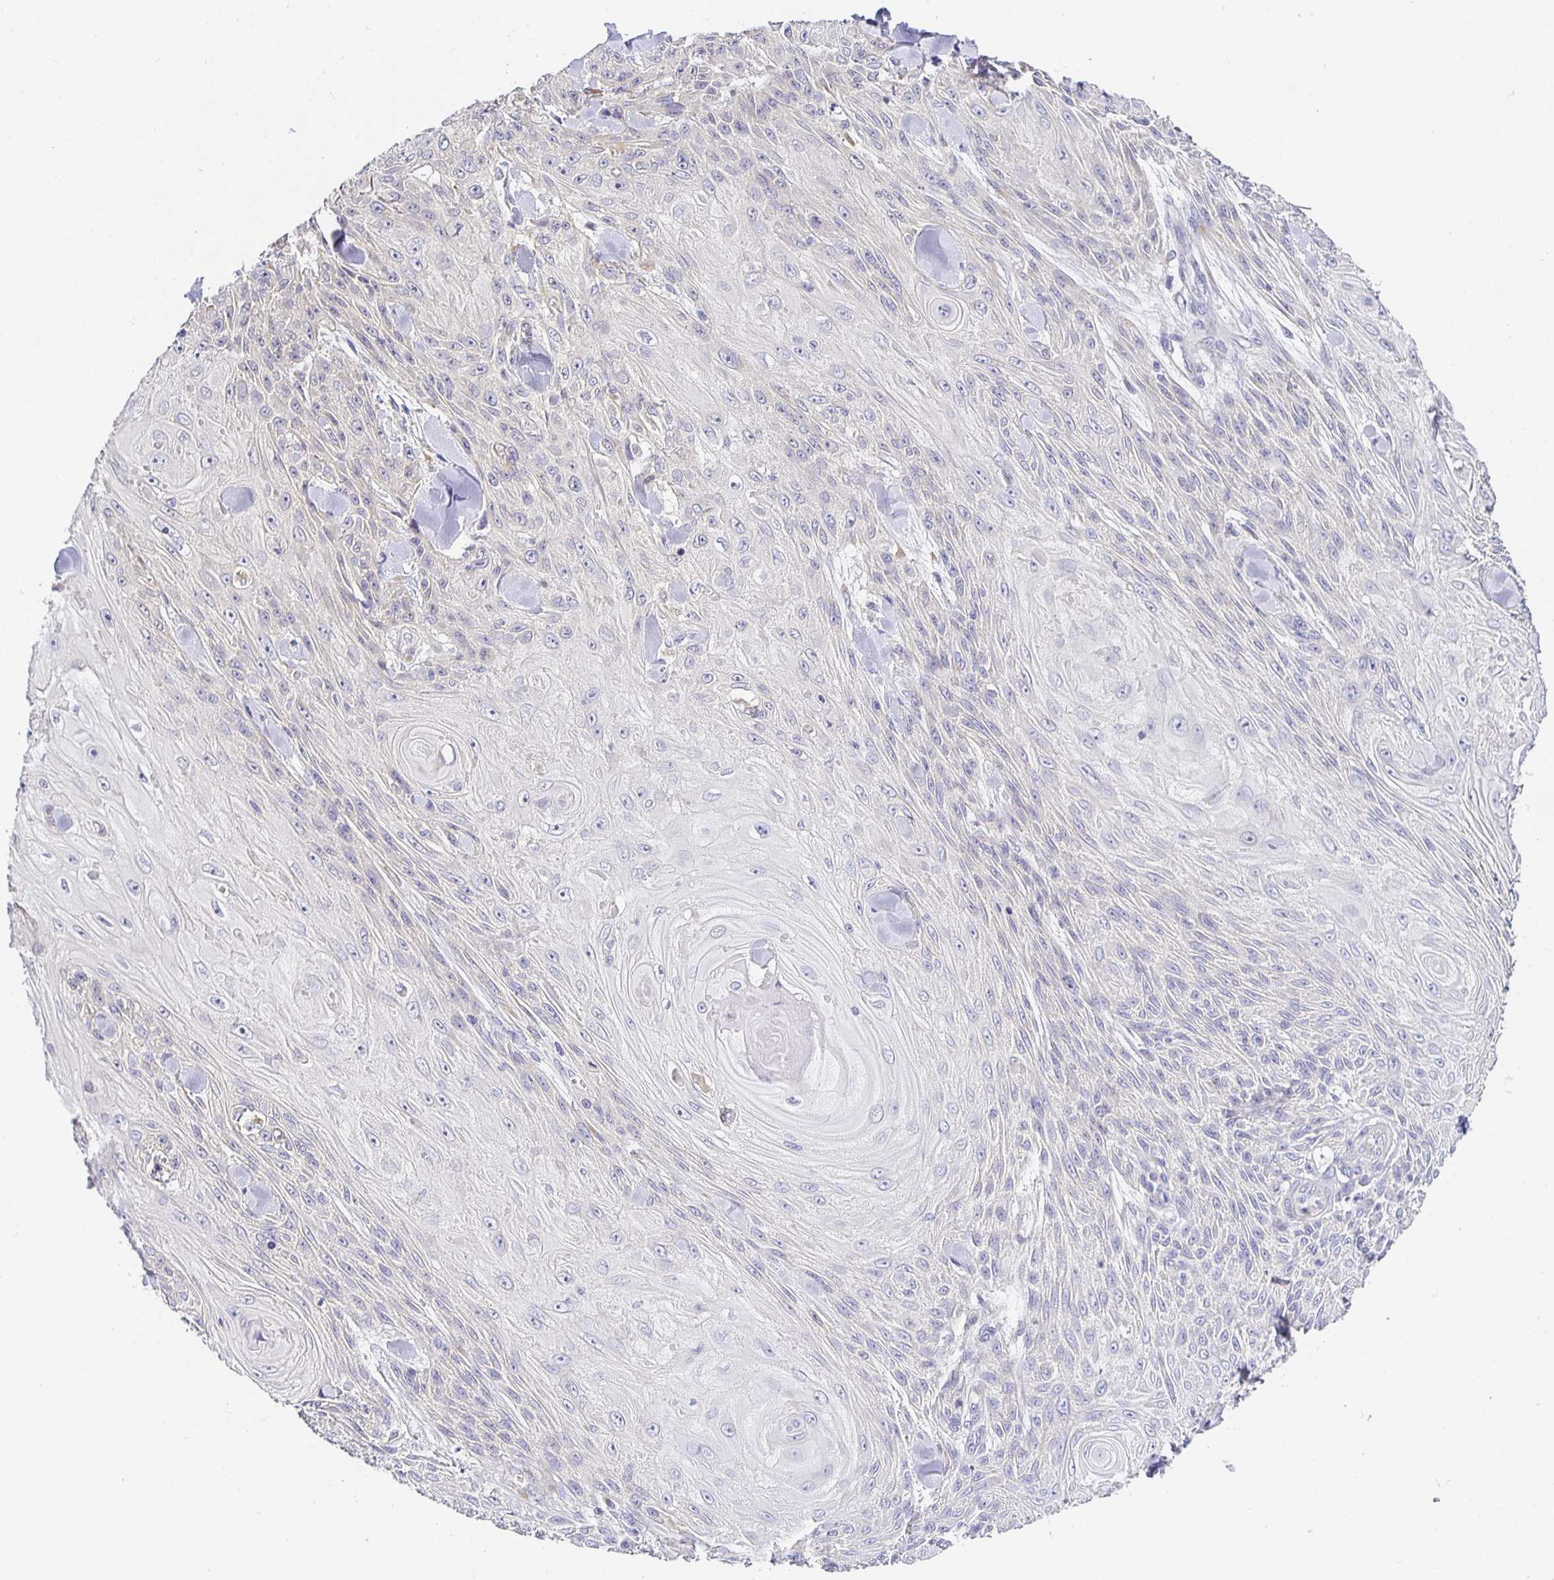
{"staining": {"intensity": "negative", "quantity": "none", "location": "none"}, "tissue": "skin cancer", "cell_type": "Tumor cells", "image_type": "cancer", "snomed": [{"axis": "morphology", "description": "Squamous cell carcinoma, NOS"}, {"axis": "topography", "description": "Skin"}], "caption": "DAB immunohistochemical staining of skin cancer reveals no significant staining in tumor cells.", "gene": "OPALIN", "patient": {"sex": "male", "age": 88}}